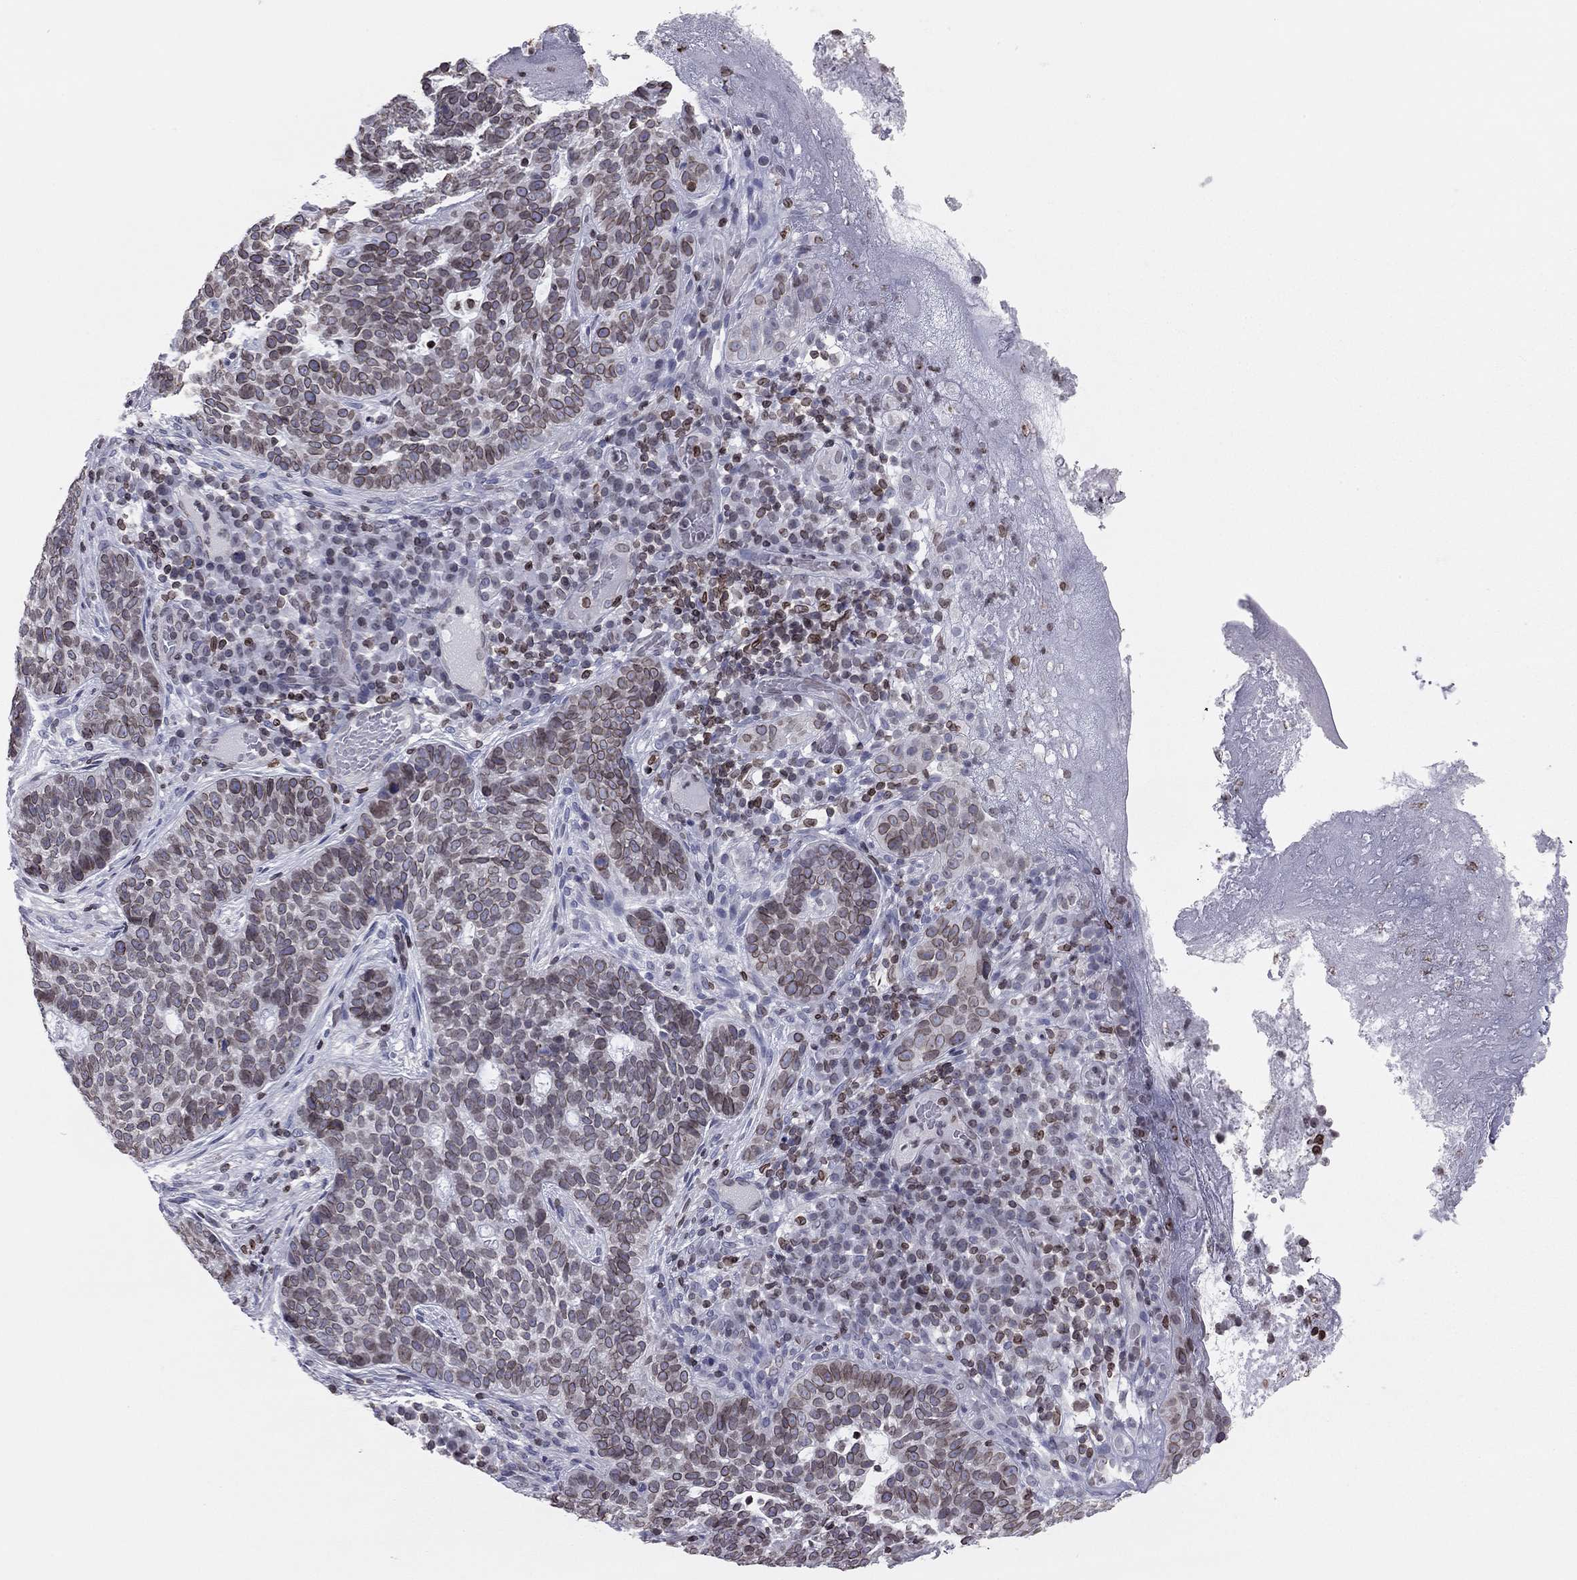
{"staining": {"intensity": "weak", "quantity": ">75%", "location": "cytoplasmic/membranous,nuclear"}, "tissue": "skin cancer", "cell_type": "Tumor cells", "image_type": "cancer", "snomed": [{"axis": "morphology", "description": "Basal cell carcinoma"}, {"axis": "topography", "description": "Skin"}], "caption": "Brown immunohistochemical staining in skin cancer reveals weak cytoplasmic/membranous and nuclear staining in about >75% of tumor cells. (Brightfield microscopy of DAB IHC at high magnification).", "gene": "ESPL1", "patient": {"sex": "female", "age": 69}}